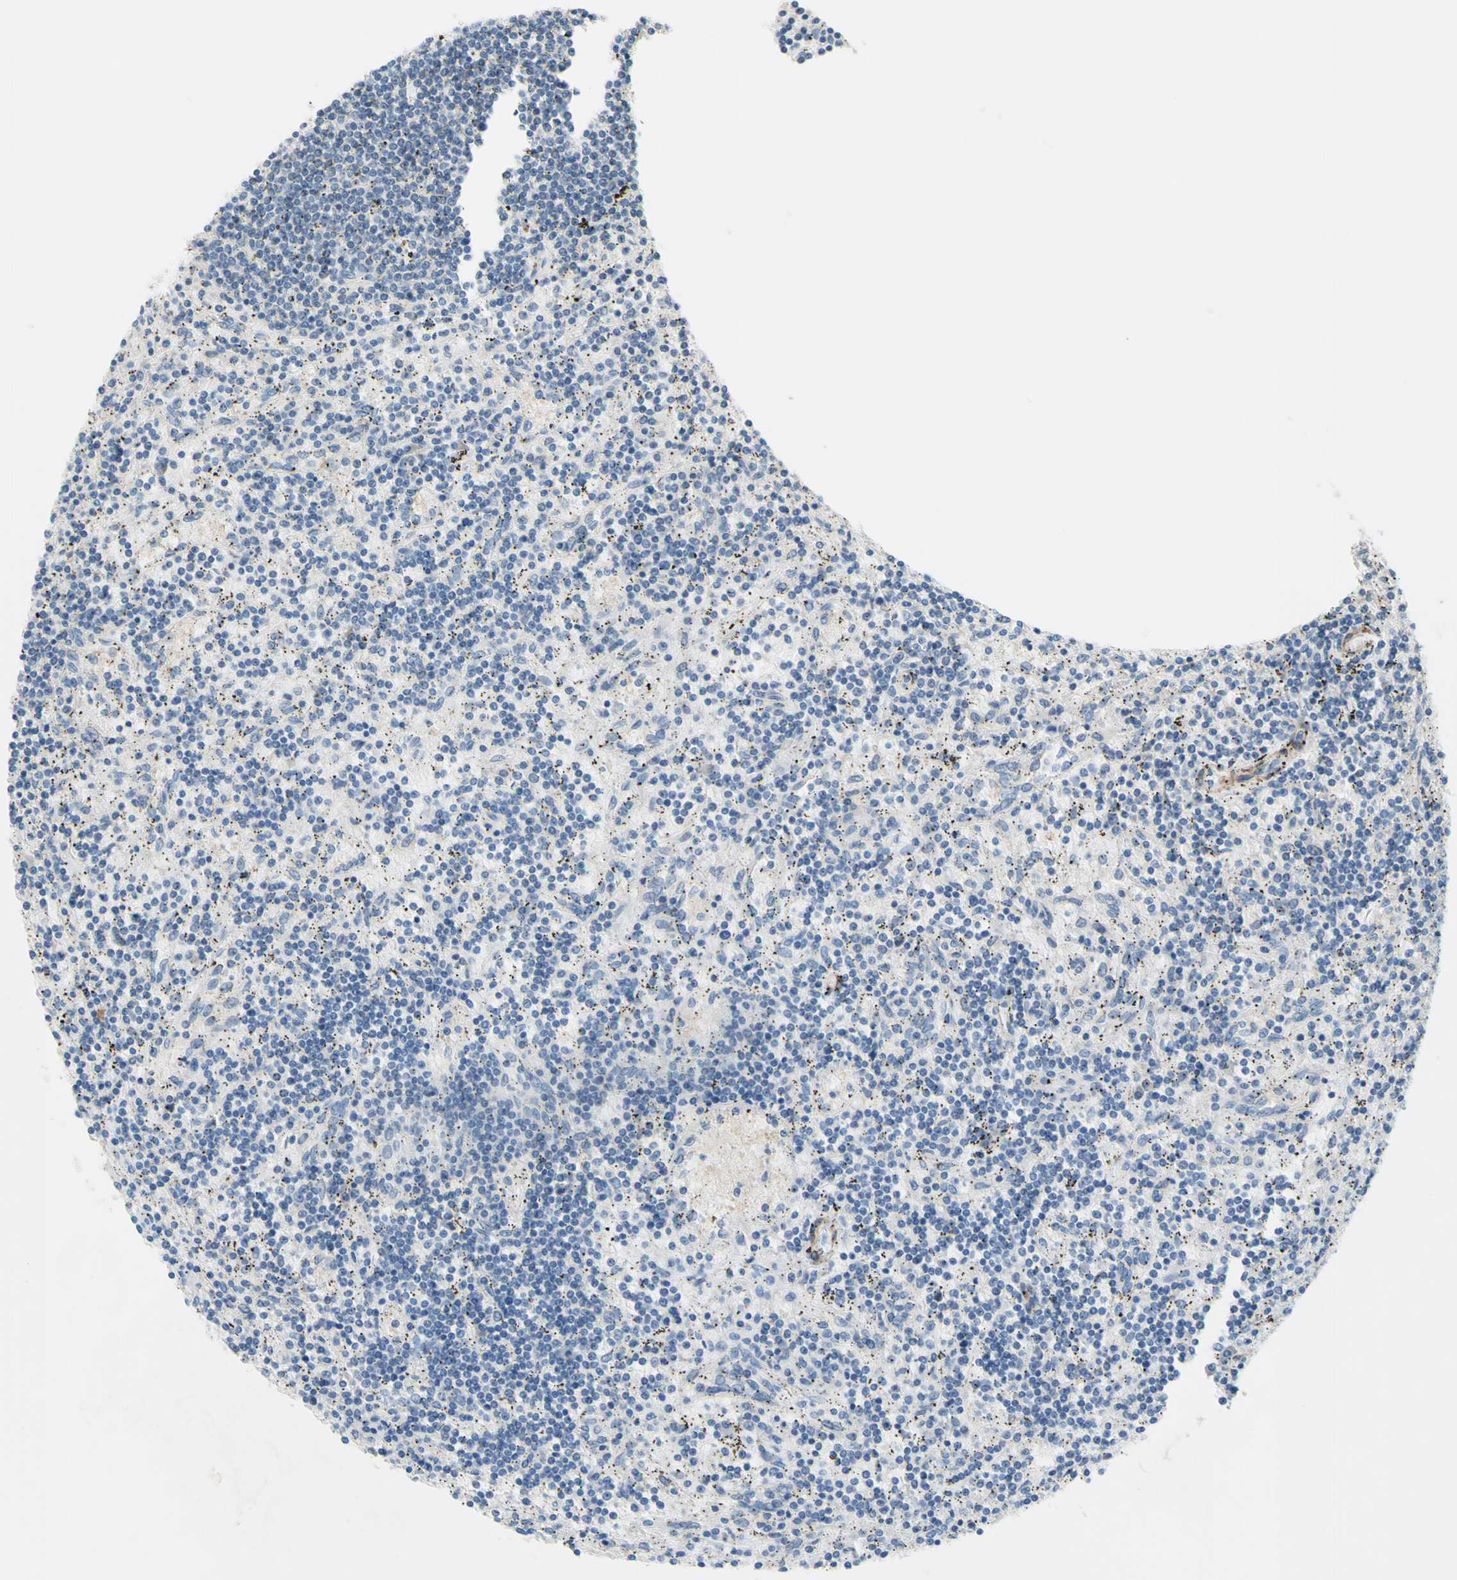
{"staining": {"intensity": "negative", "quantity": "none", "location": "none"}, "tissue": "lymphoma", "cell_type": "Tumor cells", "image_type": "cancer", "snomed": [{"axis": "morphology", "description": "Malignant lymphoma, non-Hodgkin's type, Low grade"}, {"axis": "topography", "description": "Spleen"}], "caption": "The histopathology image exhibits no significant positivity in tumor cells of low-grade malignant lymphoma, non-Hodgkin's type.", "gene": "PRRG2", "patient": {"sex": "male", "age": 76}}